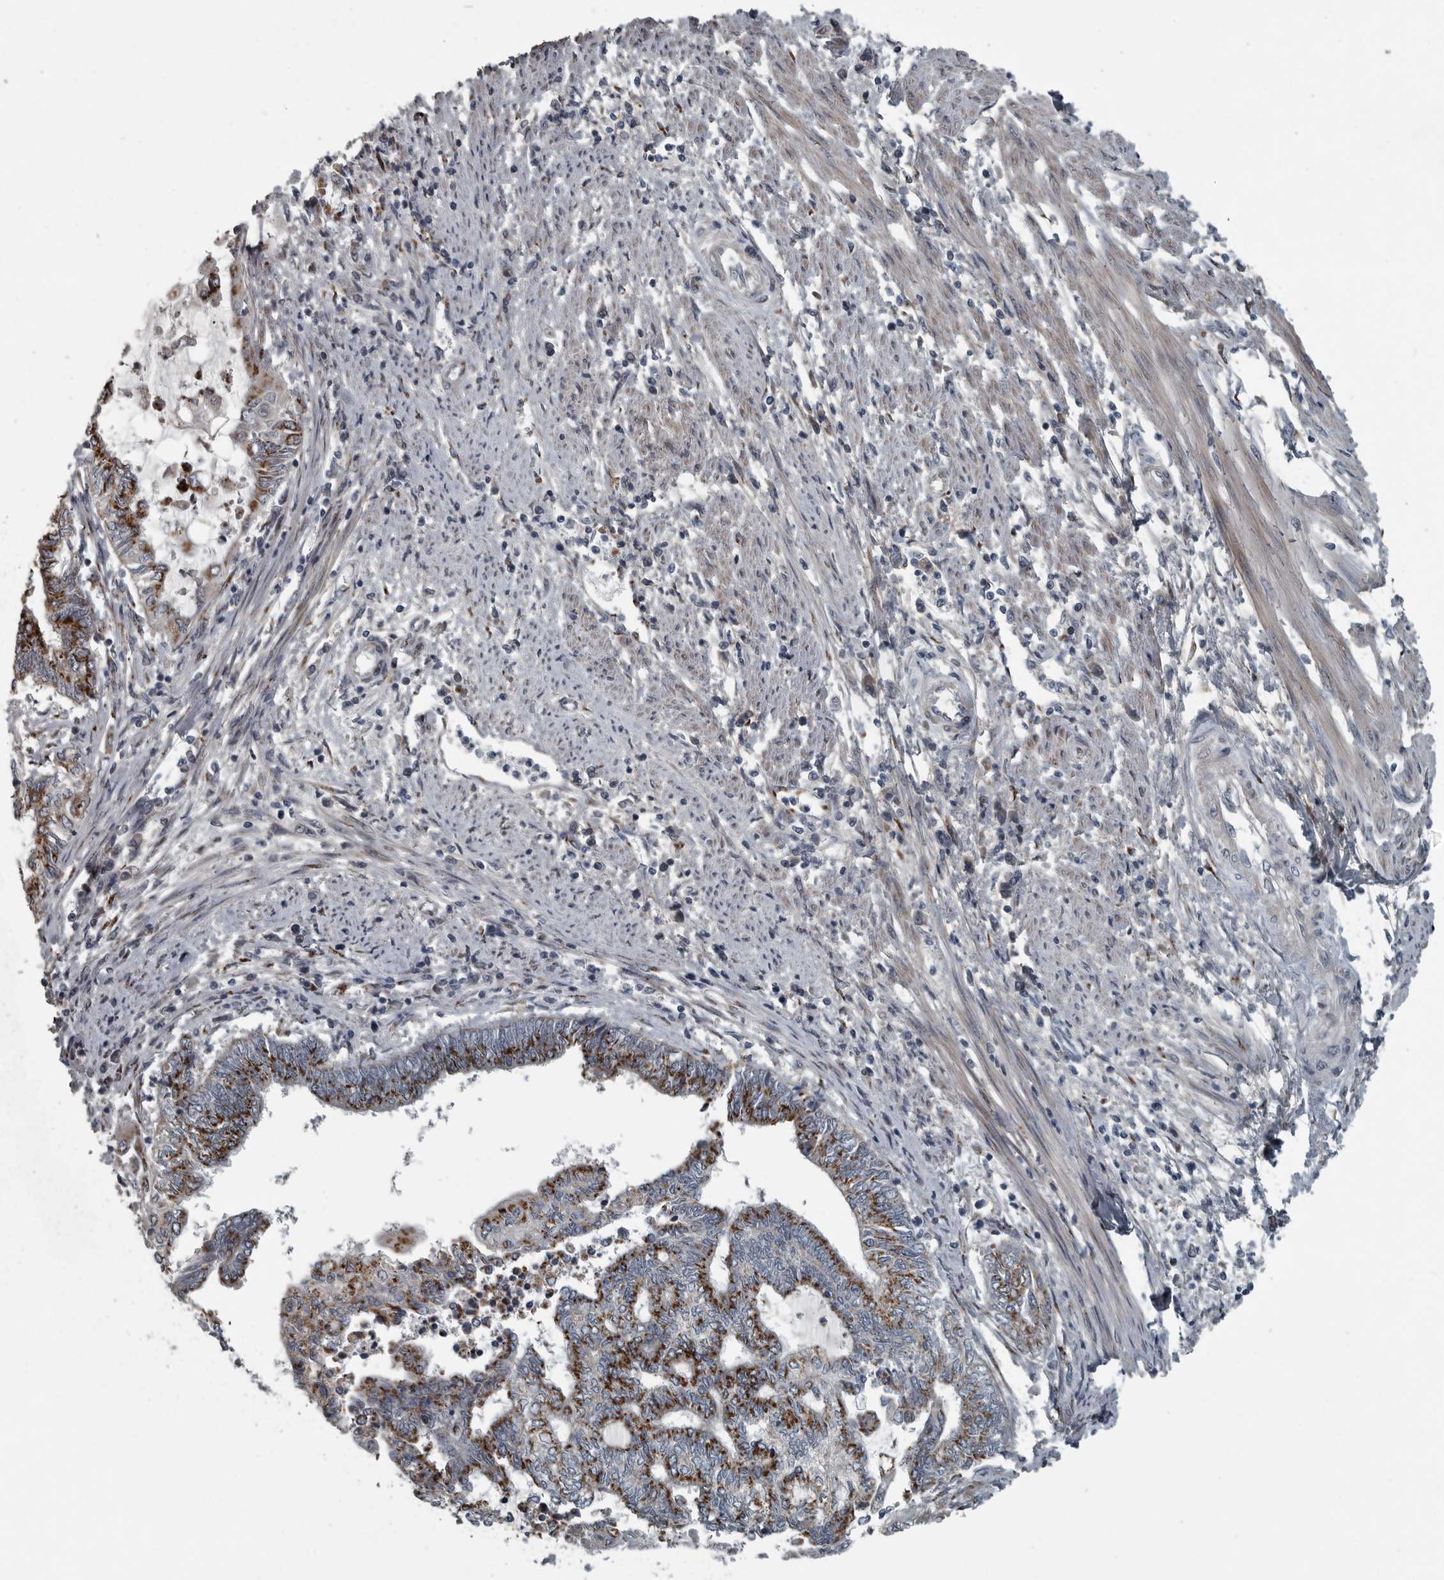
{"staining": {"intensity": "strong", "quantity": ">75%", "location": "cytoplasmic/membranous"}, "tissue": "endometrial cancer", "cell_type": "Tumor cells", "image_type": "cancer", "snomed": [{"axis": "morphology", "description": "Adenocarcinoma, NOS"}, {"axis": "topography", "description": "Uterus"}, {"axis": "topography", "description": "Endometrium"}], "caption": "Endometrial cancer stained with a brown dye exhibits strong cytoplasmic/membranous positive expression in about >75% of tumor cells.", "gene": "ZNF345", "patient": {"sex": "female", "age": 70}}